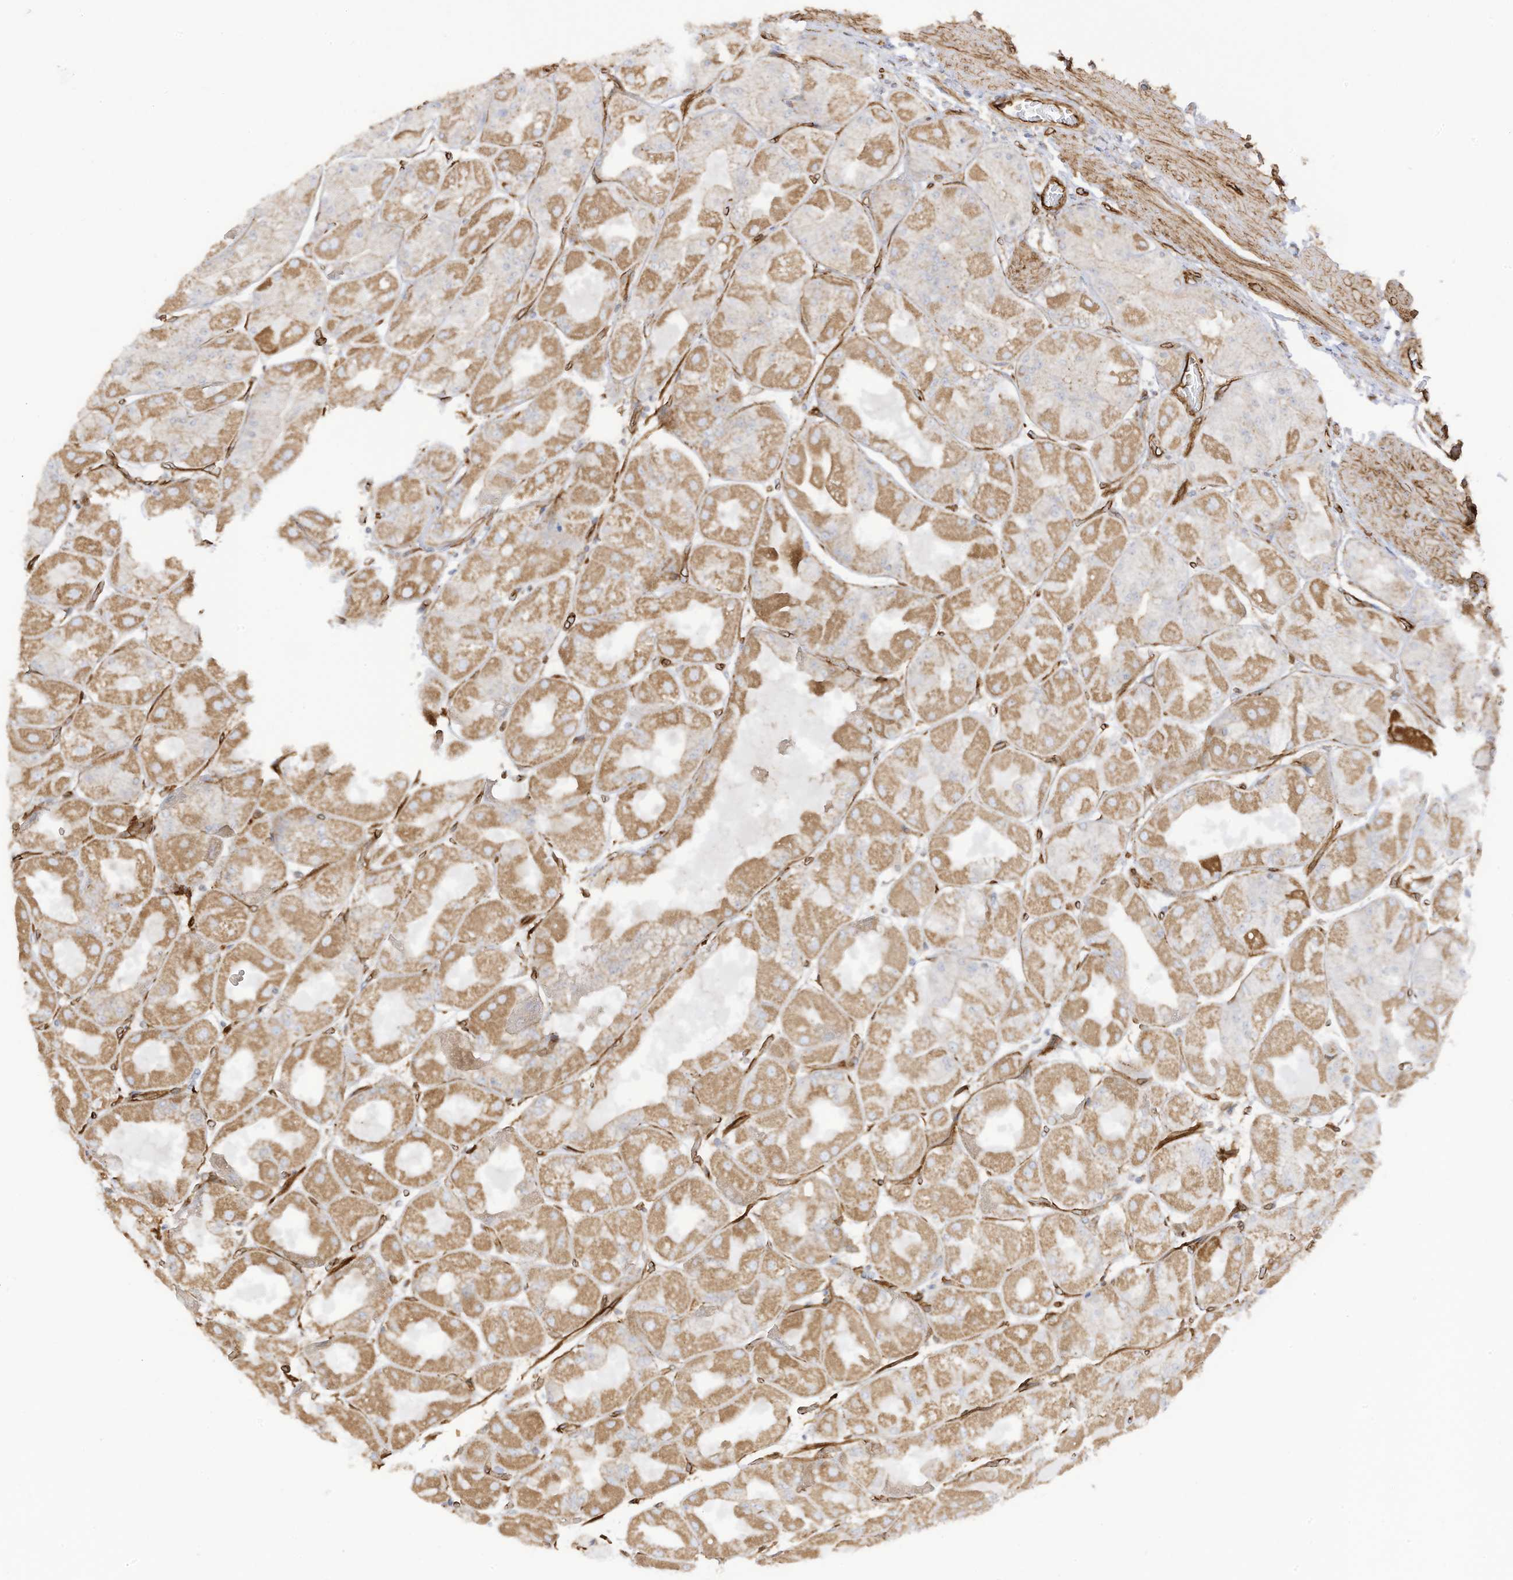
{"staining": {"intensity": "moderate", "quantity": ">75%", "location": "cytoplasmic/membranous"}, "tissue": "stomach", "cell_type": "Glandular cells", "image_type": "normal", "snomed": [{"axis": "morphology", "description": "Normal tissue, NOS"}, {"axis": "topography", "description": "Stomach"}], "caption": "Glandular cells display medium levels of moderate cytoplasmic/membranous expression in approximately >75% of cells in unremarkable human stomach. The protein is stained brown, and the nuclei are stained in blue (DAB (3,3'-diaminobenzidine) IHC with brightfield microscopy, high magnification).", "gene": "ABCB7", "patient": {"sex": "female", "age": 61}}